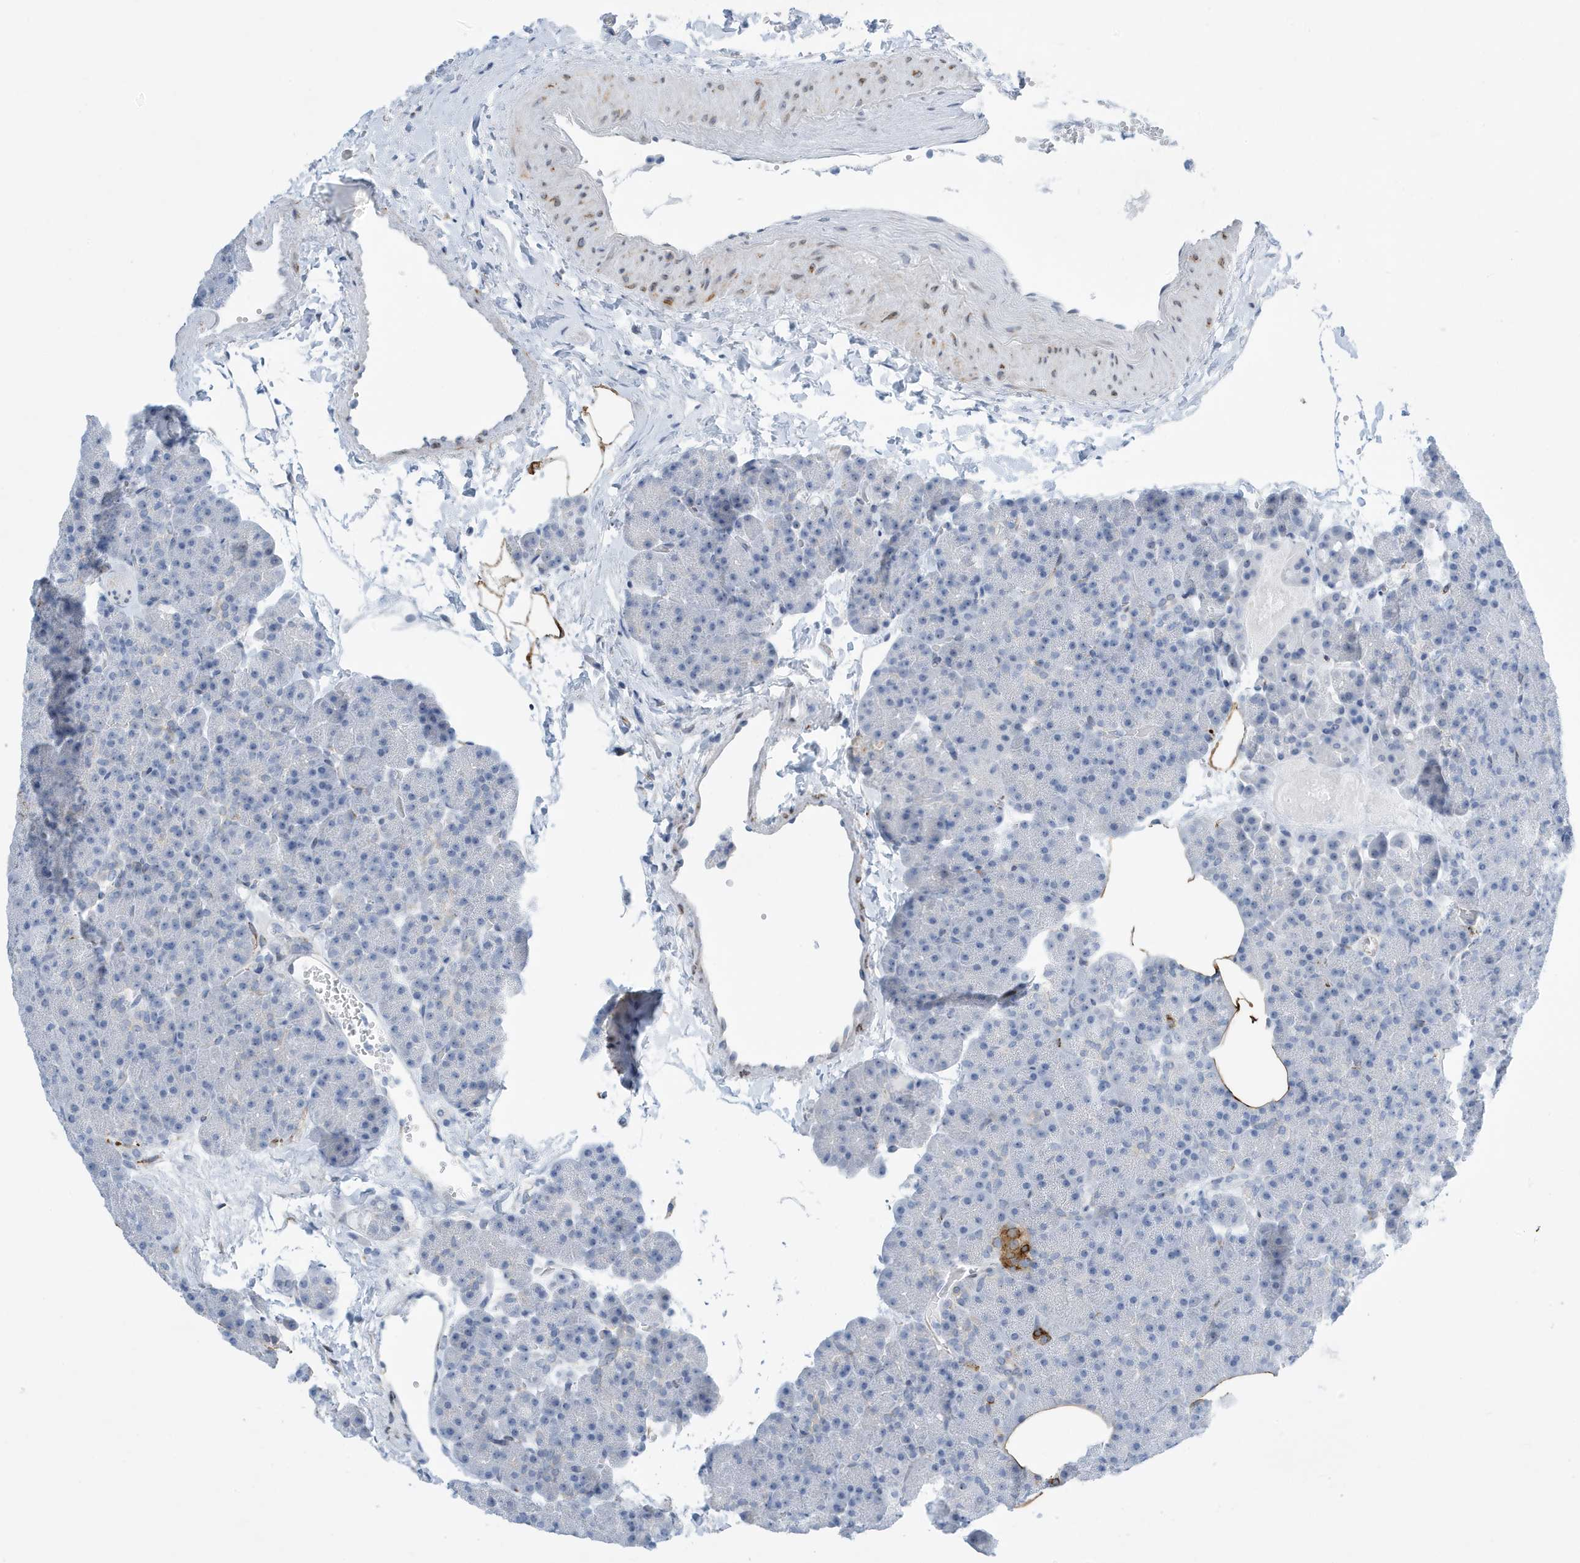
{"staining": {"intensity": "strong", "quantity": "<25%", "location": "cytoplasmic/membranous"}, "tissue": "pancreas", "cell_type": "Exocrine glandular cells", "image_type": "normal", "snomed": [{"axis": "morphology", "description": "Normal tissue, NOS"}, {"axis": "morphology", "description": "Carcinoid, malignant, NOS"}, {"axis": "topography", "description": "Pancreas"}], "caption": "Protein staining by immunohistochemistry (IHC) displays strong cytoplasmic/membranous positivity in approximately <25% of exocrine glandular cells in benign pancreas. The protein is stained brown, and the nuclei are stained in blue (DAB IHC with brightfield microscopy, high magnification).", "gene": "SEMA3F", "patient": {"sex": "female", "age": 35}}